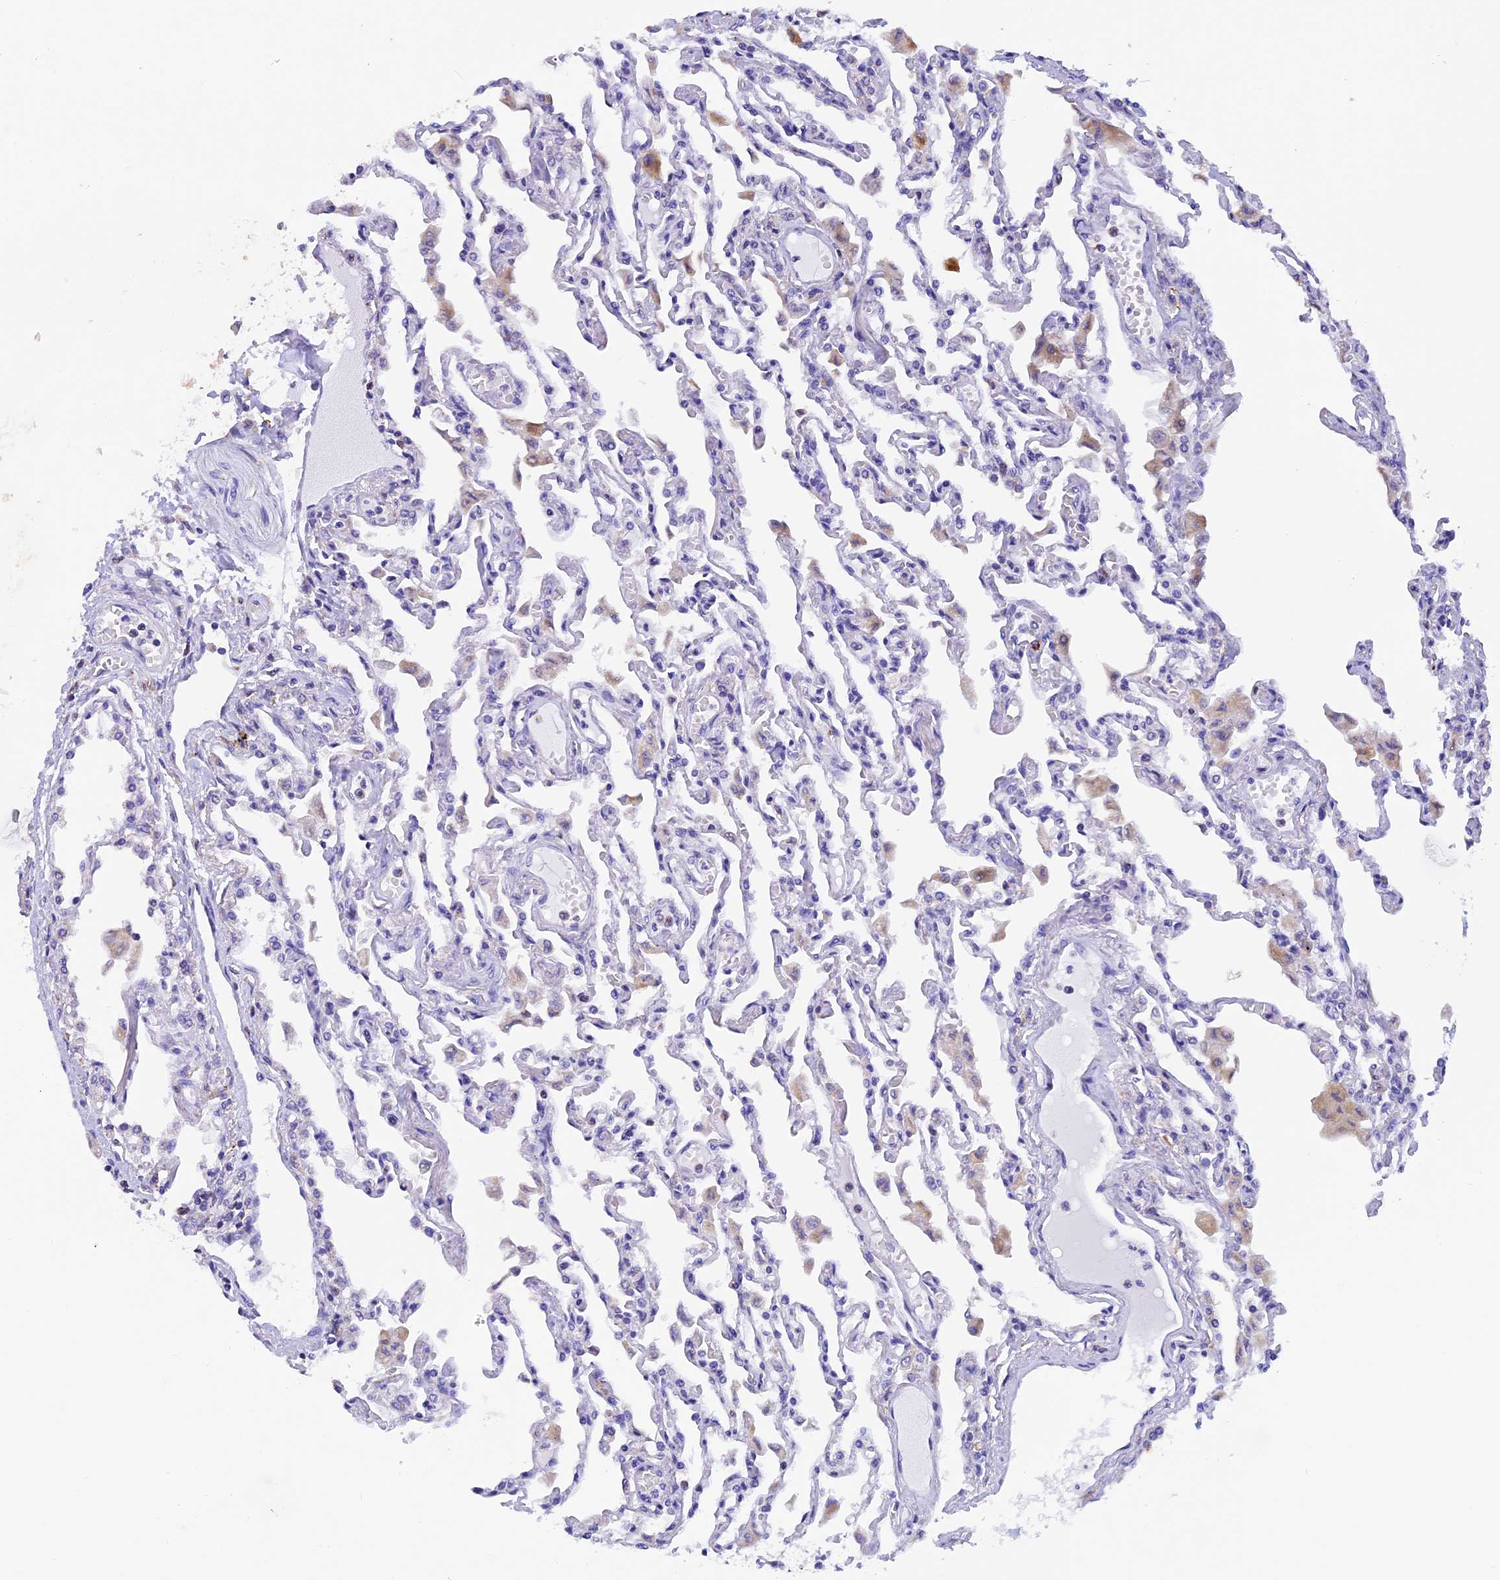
{"staining": {"intensity": "negative", "quantity": "none", "location": "none"}, "tissue": "lung", "cell_type": "Alveolar cells", "image_type": "normal", "snomed": [{"axis": "morphology", "description": "Normal tissue, NOS"}, {"axis": "topography", "description": "Bronchus"}, {"axis": "topography", "description": "Lung"}], "caption": "DAB (3,3'-diaminobenzidine) immunohistochemical staining of normal lung shows no significant staining in alveolar cells.", "gene": "SLC8B1", "patient": {"sex": "female", "age": 49}}